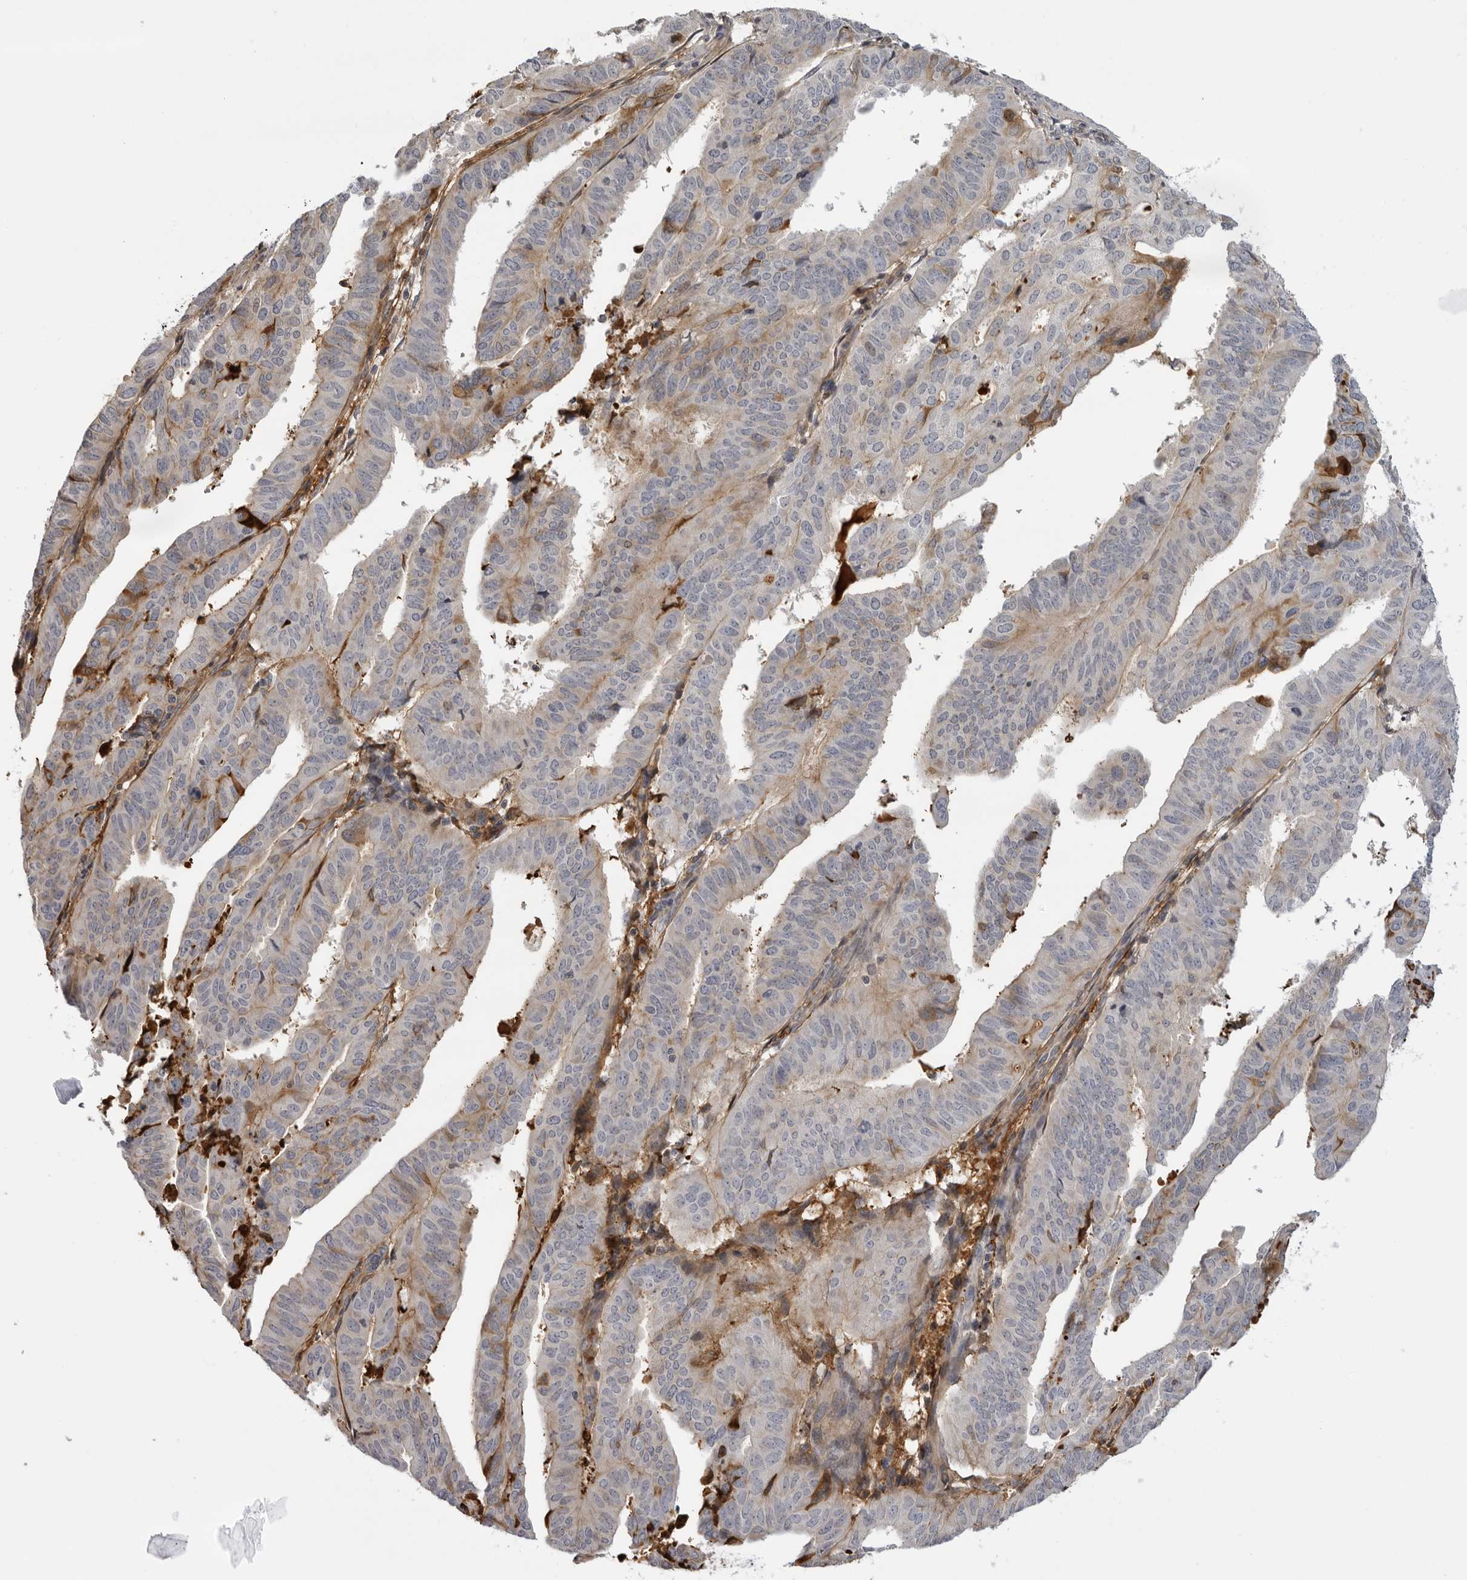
{"staining": {"intensity": "negative", "quantity": "none", "location": "none"}, "tissue": "endometrial cancer", "cell_type": "Tumor cells", "image_type": "cancer", "snomed": [{"axis": "morphology", "description": "Adenocarcinoma, NOS"}, {"axis": "topography", "description": "Uterus"}], "caption": "High magnification brightfield microscopy of adenocarcinoma (endometrial) stained with DAB (3,3'-diaminobenzidine) (brown) and counterstained with hematoxylin (blue): tumor cells show no significant positivity. (Brightfield microscopy of DAB immunohistochemistry at high magnification).", "gene": "PLEKHF2", "patient": {"sex": "female", "age": 77}}